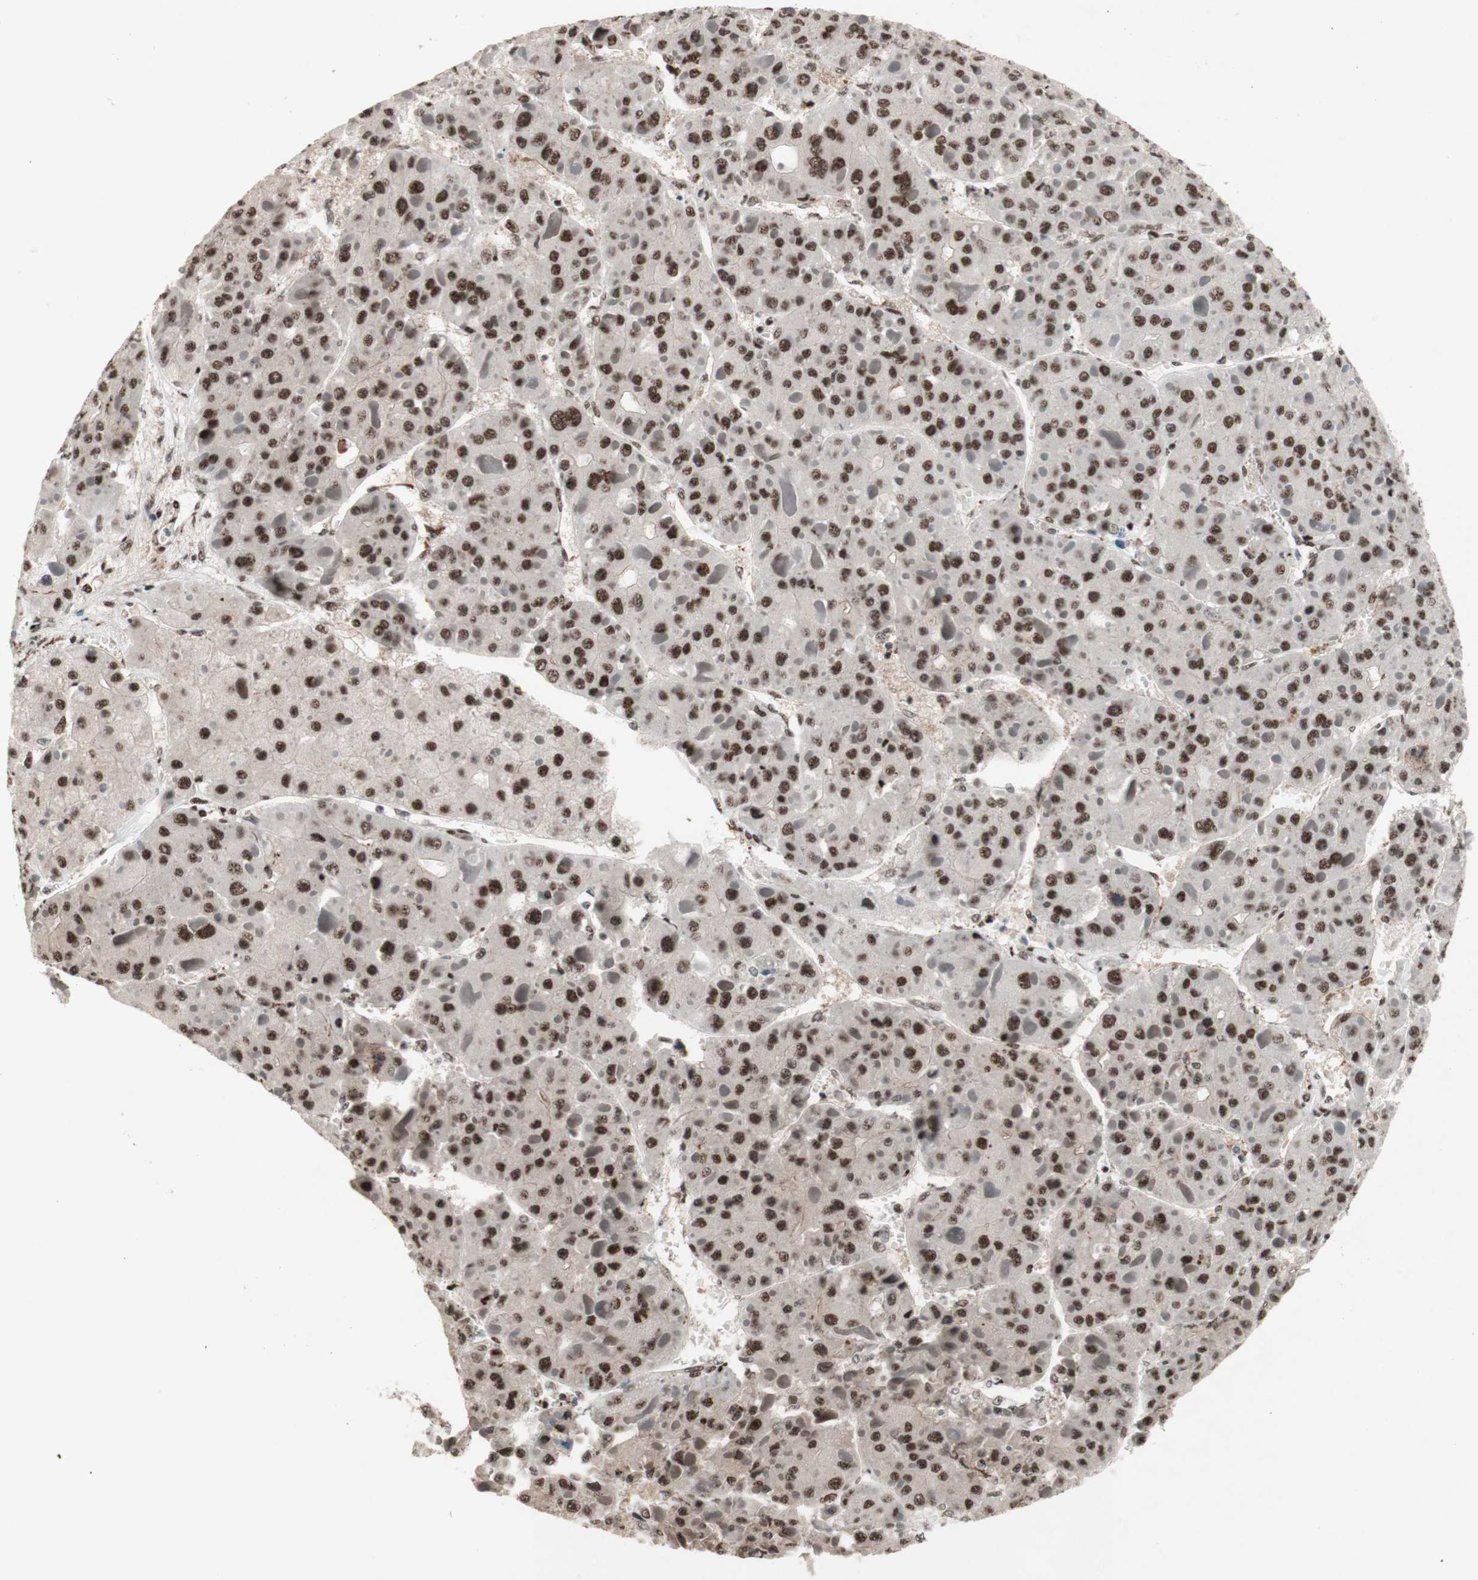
{"staining": {"intensity": "strong", "quantity": ">75%", "location": "nuclear"}, "tissue": "liver cancer", "cell_type": "Tumor cells", "image_type": "cancer", "snomed": [{"axis": "morphology", "description": "Carcinoma, Hepatocellular, NOS"}, {"axis": "topography", "description": "Liver"}], "caption": "This micrograph demonstrates liver hepatocellular carcinoma stained with immunohistochemistry to label a protein in brown. The nuclear of tumor cells show strong positivity for the protein. Nuclei are counter-stained blue.", "gene": "TLE1", "patient": {"sex": "female", "age": 73}}